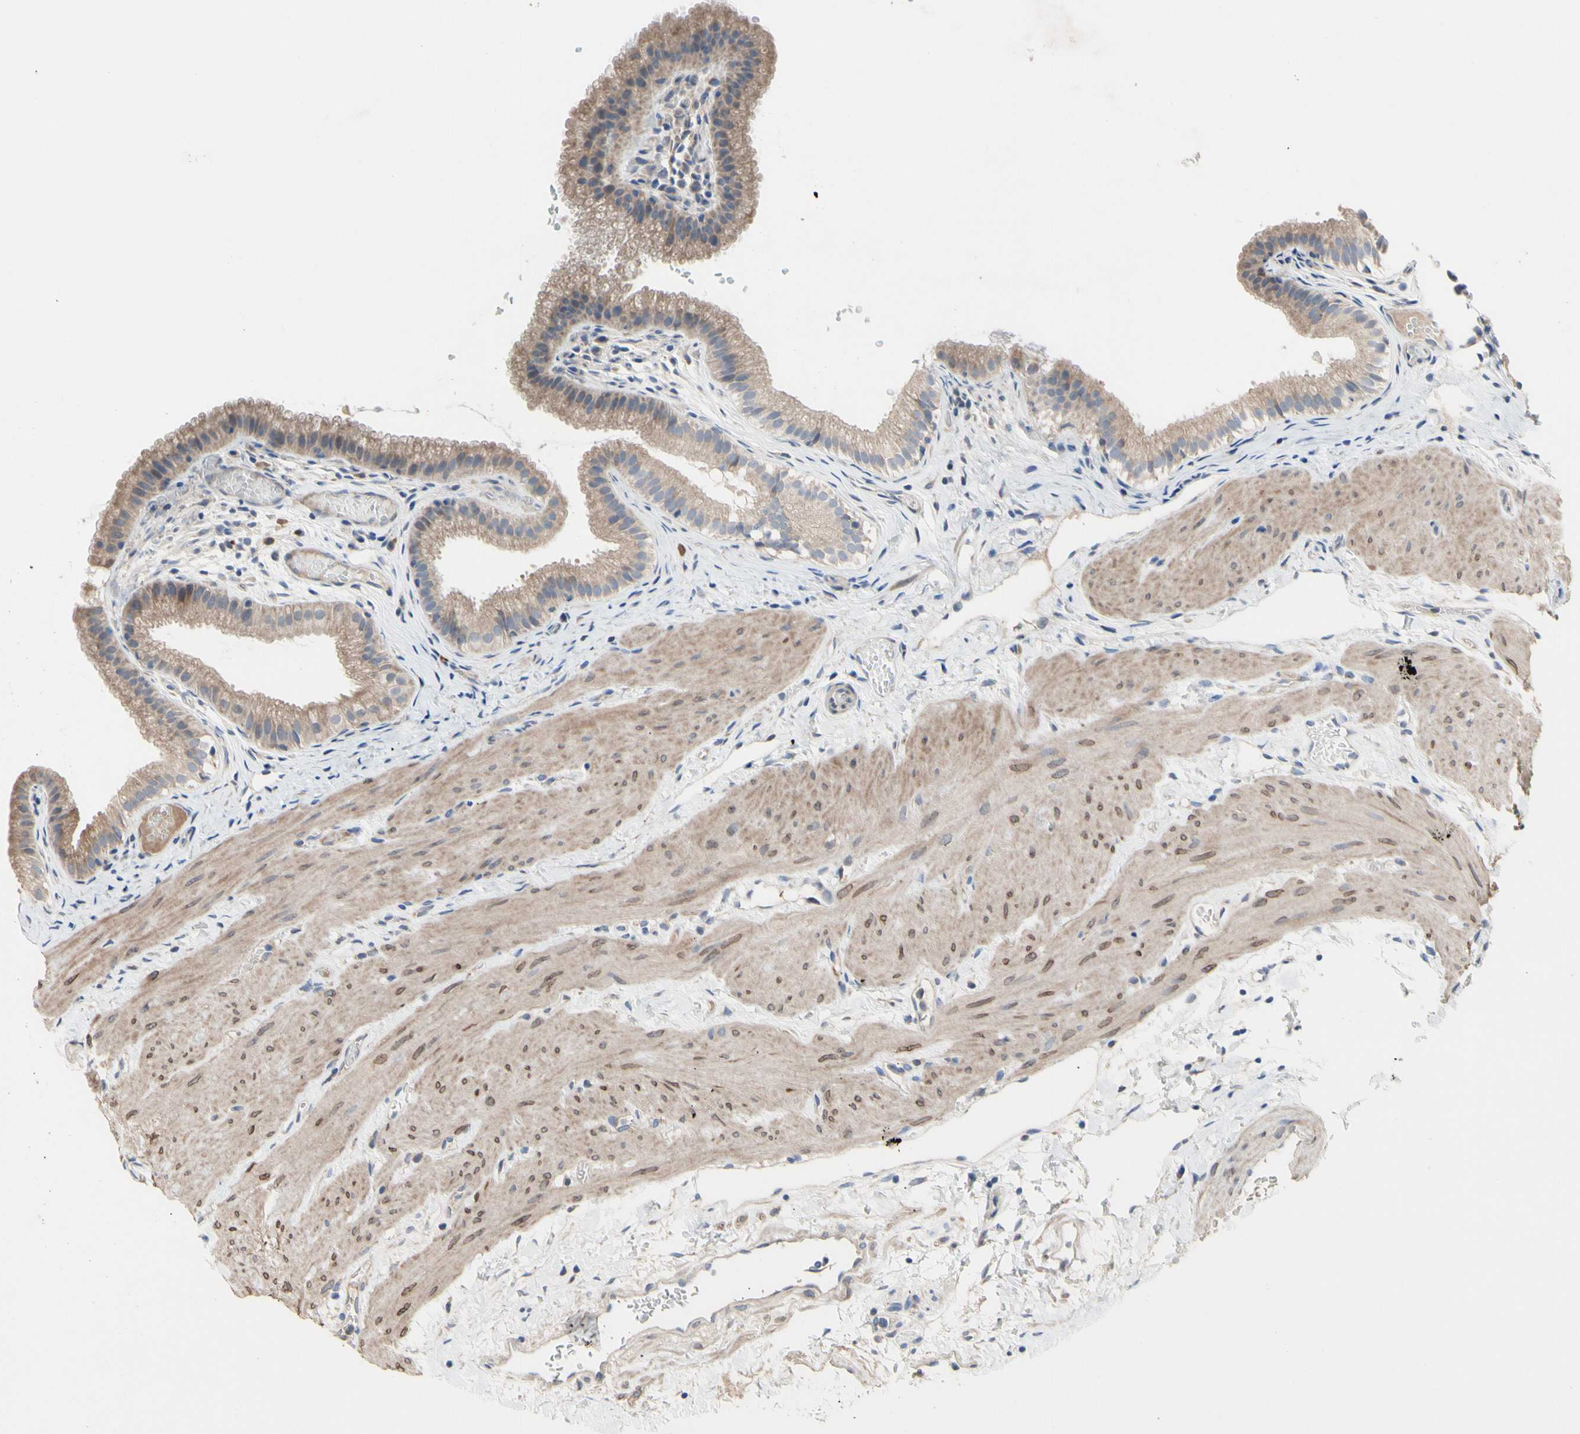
{"staining": {"intensity": "moderate", "quantity": ">75%", "location": "cytoplasmic/membranous"}, "tissue": "gallbladder", "cell_type": "Glandular cells", "image_type": "normal", "snomed": [{"axis": "morphology", "description": "Normal tissue, NOS"}, {"axis": "topography", "description": "Gallbladder"}], "caption": "Immunohistochemistry histopathology image of benign gallbladder: human gallbladder stained using immunohistochemistry demonstrates medium levels of moderate protein expression localized specifically in the cytoplasmic/membranous of glandular cells, appearing as a cytoplasmic/membranous brown color.", "gene": "TTC14", "patient": {"sex": "female", "age": 26}}